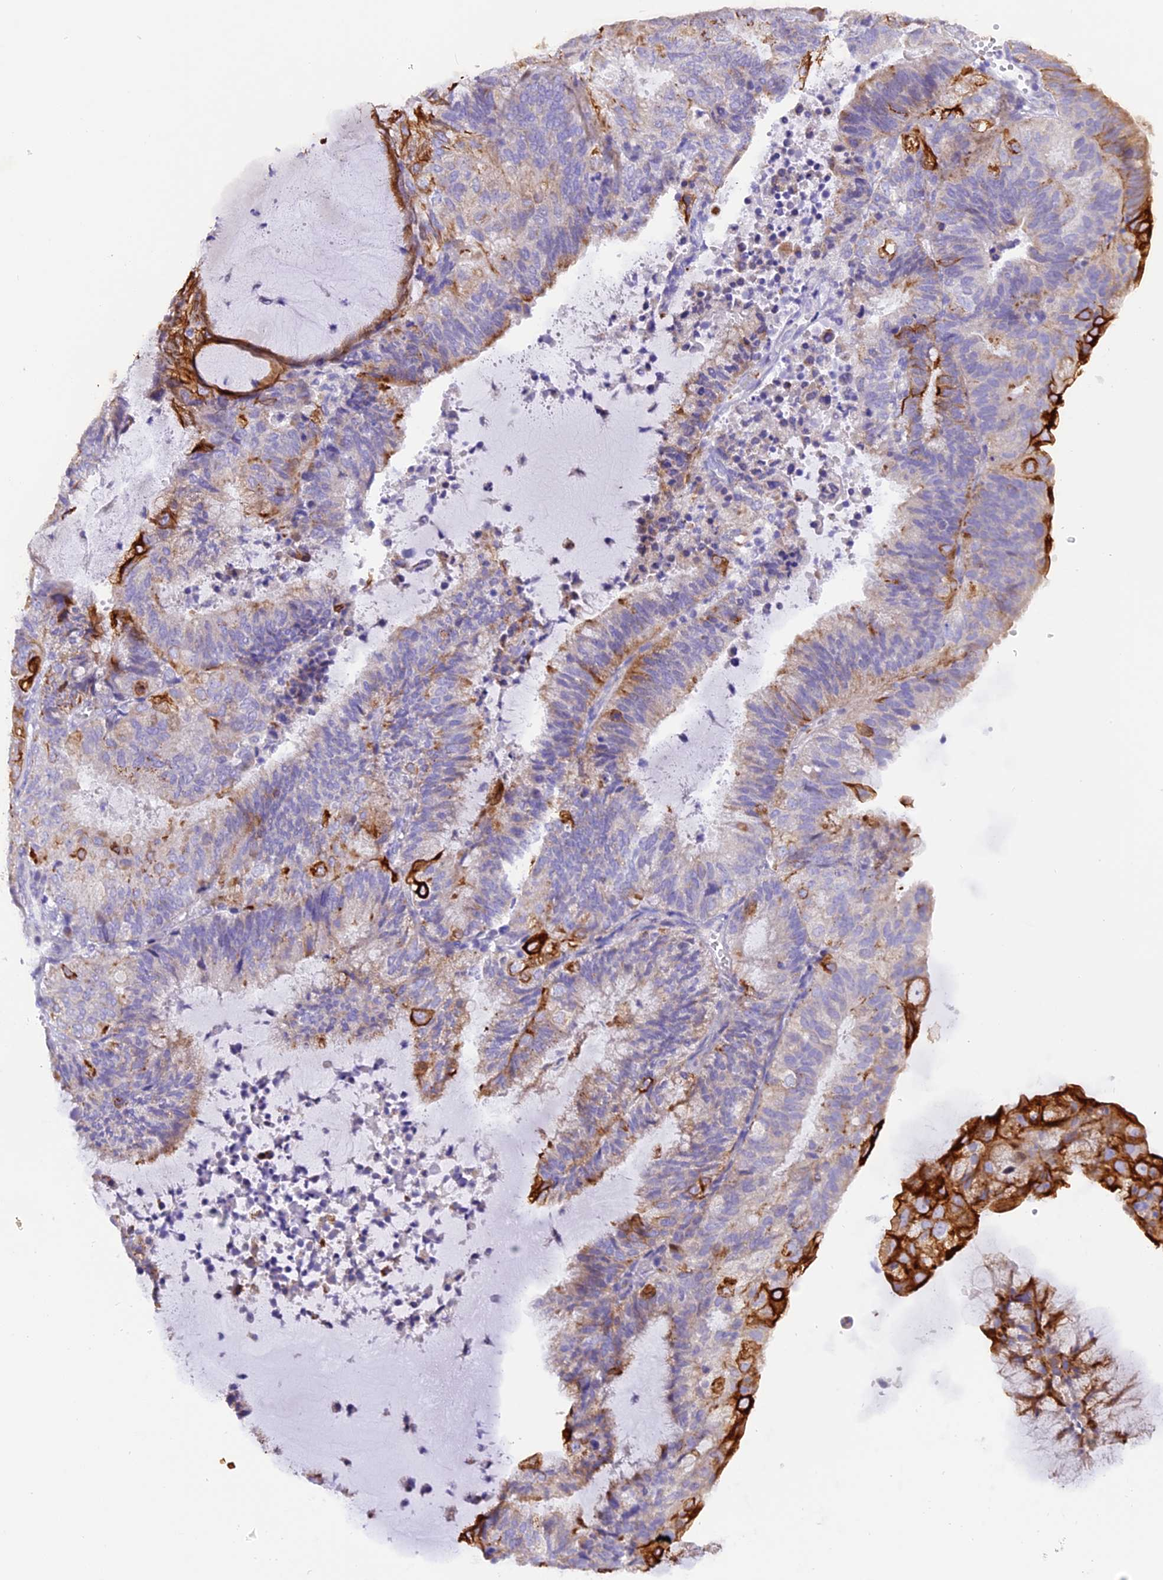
{"staining": {"intensity": "strong", "quantity": "<25%", "location": "cytoplasmic/membranous"}, "tissue": "endometrial cancer", "cell_type": "Tumor cells", "image_type": "cancer", "snomed": [{"axis": "morphology", "description": "Adenocarcinoma, NOS"}, {"axis": "topography", "description": "Endometrium"}], "caption": "DAB (3,3'-diaminobenzidine) immunohistochemical staining of adenocarcinoma (endometrial) reveals strong cytoplasmic/membranous protein positivity in about <25% of tumor cells. The staining was performed using DAB (3,3'-diaminobenzidine) to visualize the protein expression in brown, while the nuclei were stained in blue with hematoxylin (Magnification: 20x).", "gene": "PKIA", "patient": {"sex": "female", "age": 81}}